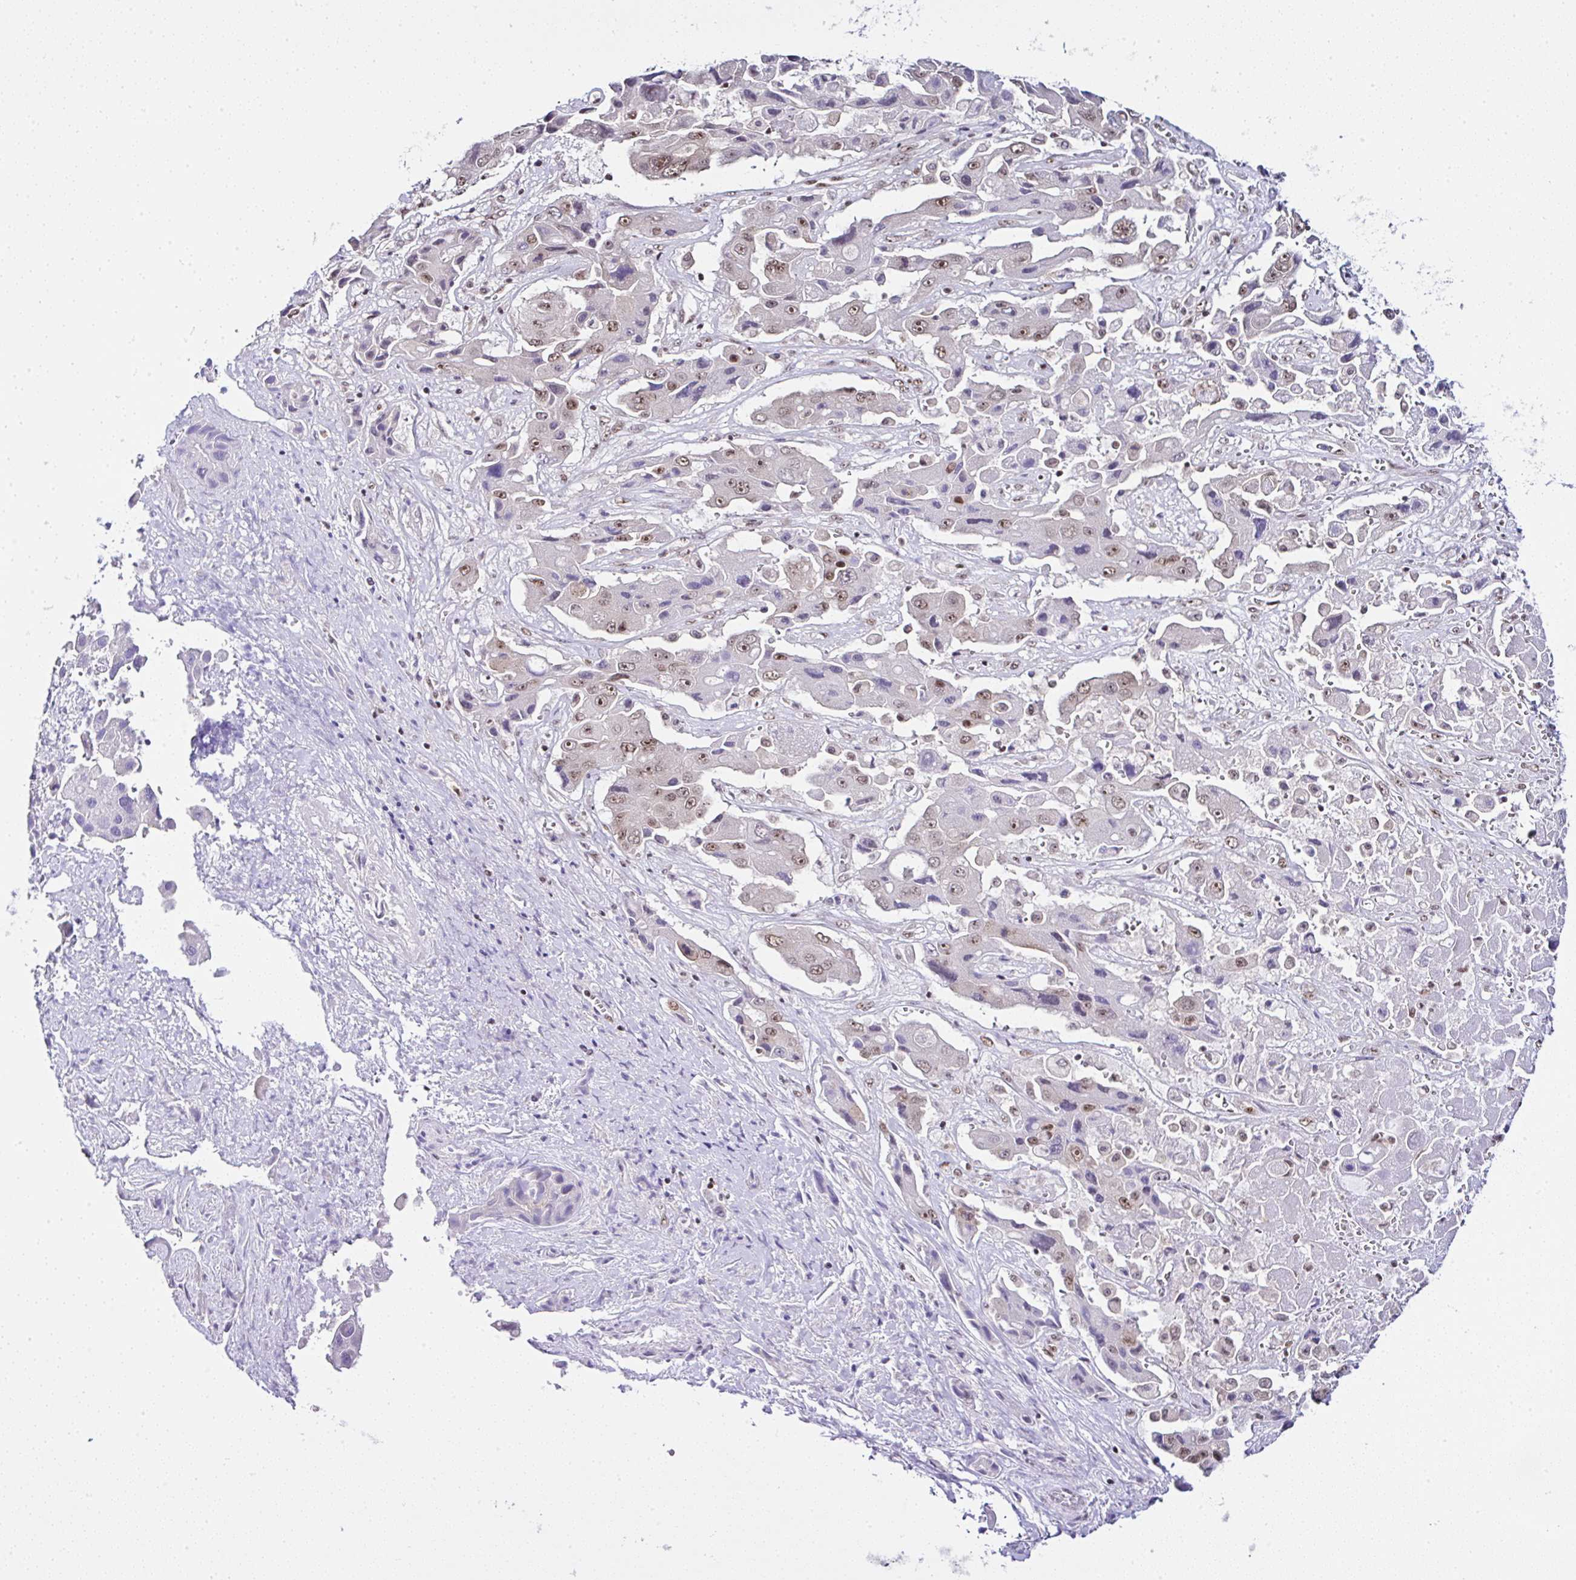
{"staining": {"intensity": "moderate", "quantity": ">75%", "location": "nuclear"}, "tissue": "liver cancer", "cell_type": "Tumor cells", "image_type": "cancer", "snomed": [{"axis": "morphology", "description": "Cholangiocarcinoma"}, {"axis": "topography", "description": "Liver"}], "caption": "Cholangiocarcinoma (liver) stained with IHC displays moderate nuclear staining in about >75% of tumor cells.", "gene": "PTPN2", "patient": {"sex": "male", "age": 67}}